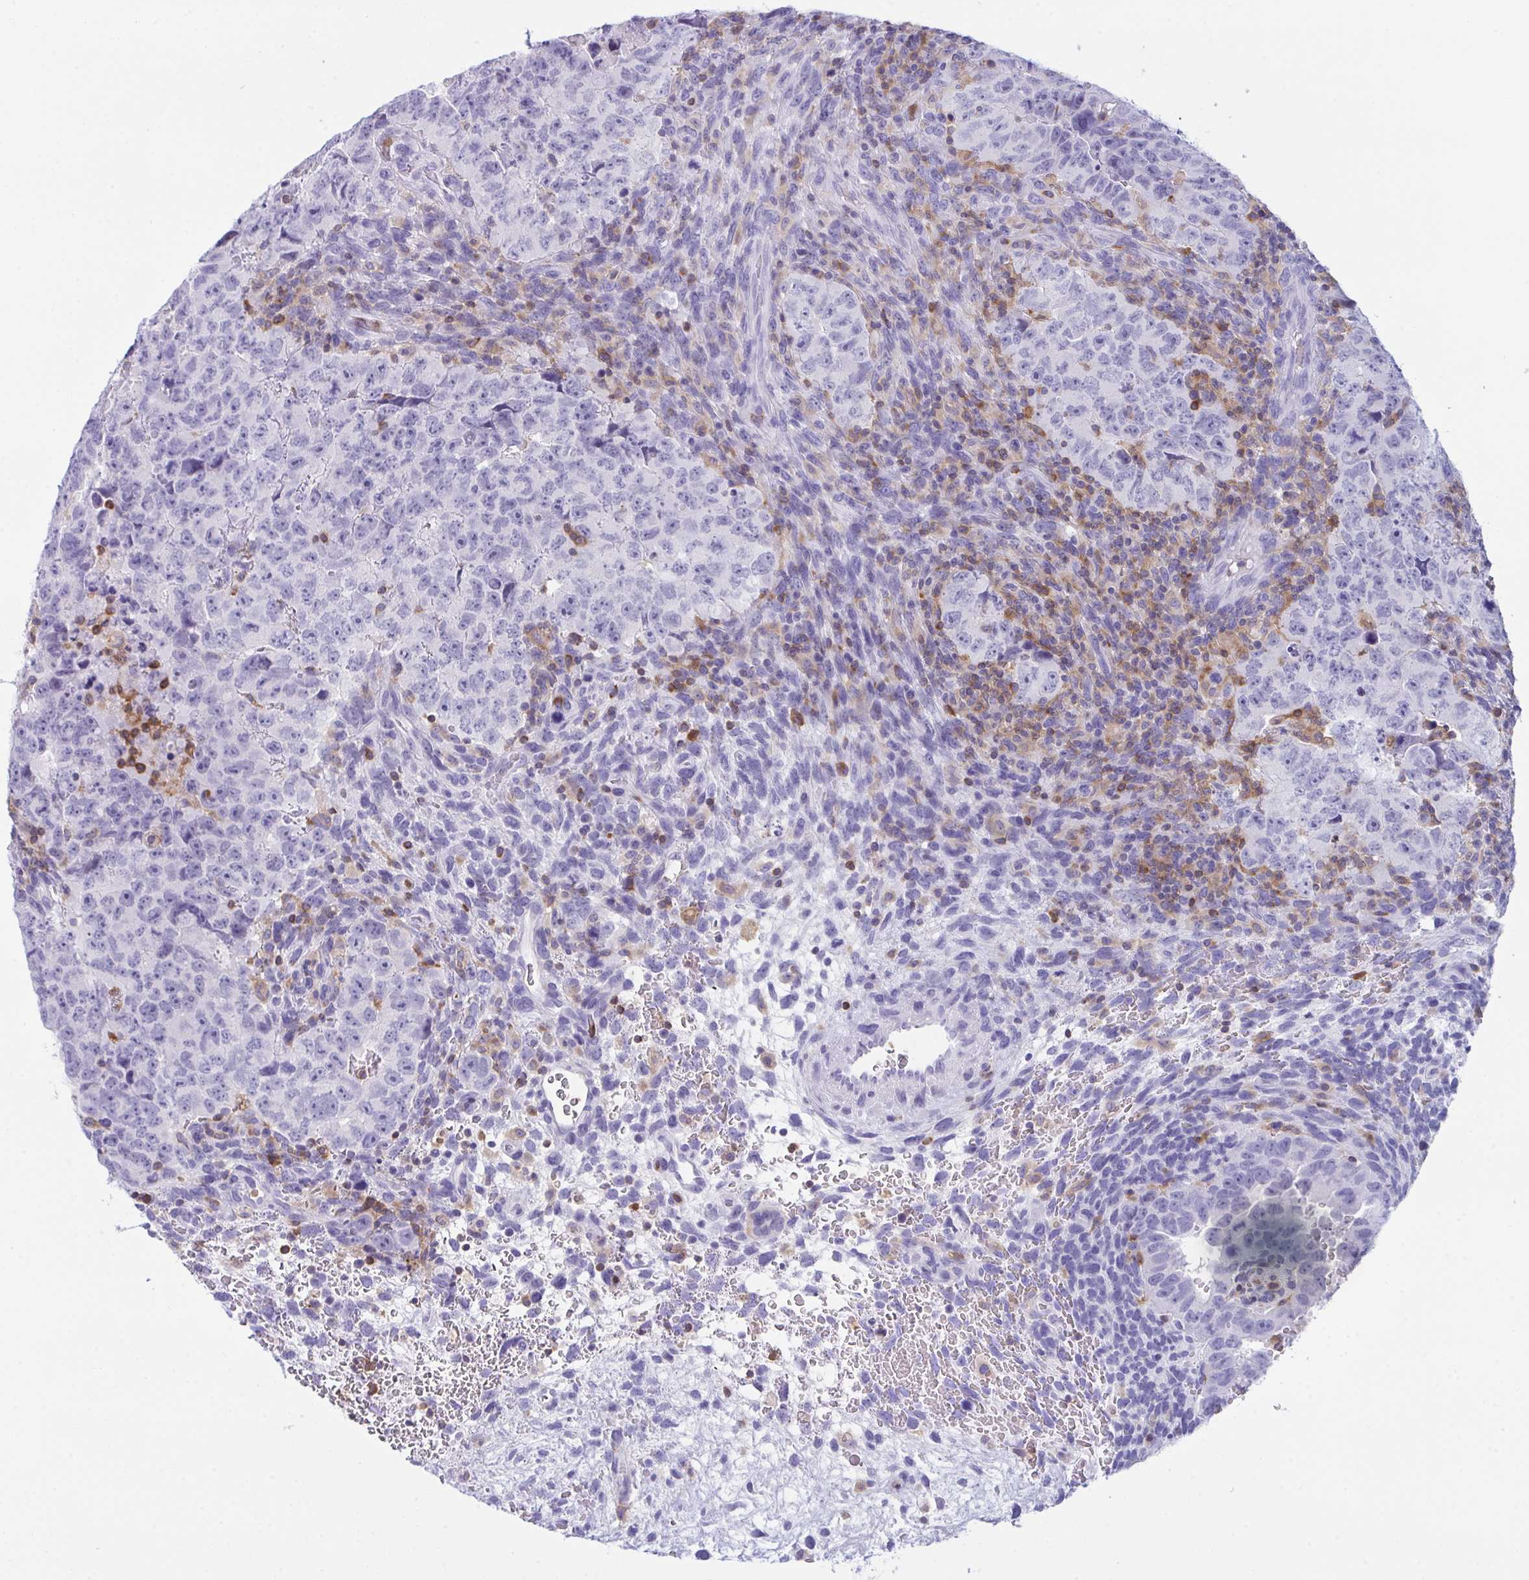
{"staining": {"intensity": "negative", "quantity": "none", "location": "none"}, "tissue": "testis cancer", "cell_type": "Tumor cells", "image_type": "cancer", "snomed": [{"axis": "morphology", "description": "Carcinoma, Embryonal, NOS"}, {"axis": "topography", "description": "Testis"}], "caption": "This is an IHC image of human testis cancer. There is no staining in tumor cells.", "gene": "MYO1F", "patient": {"sex": "male", "age": 24}}